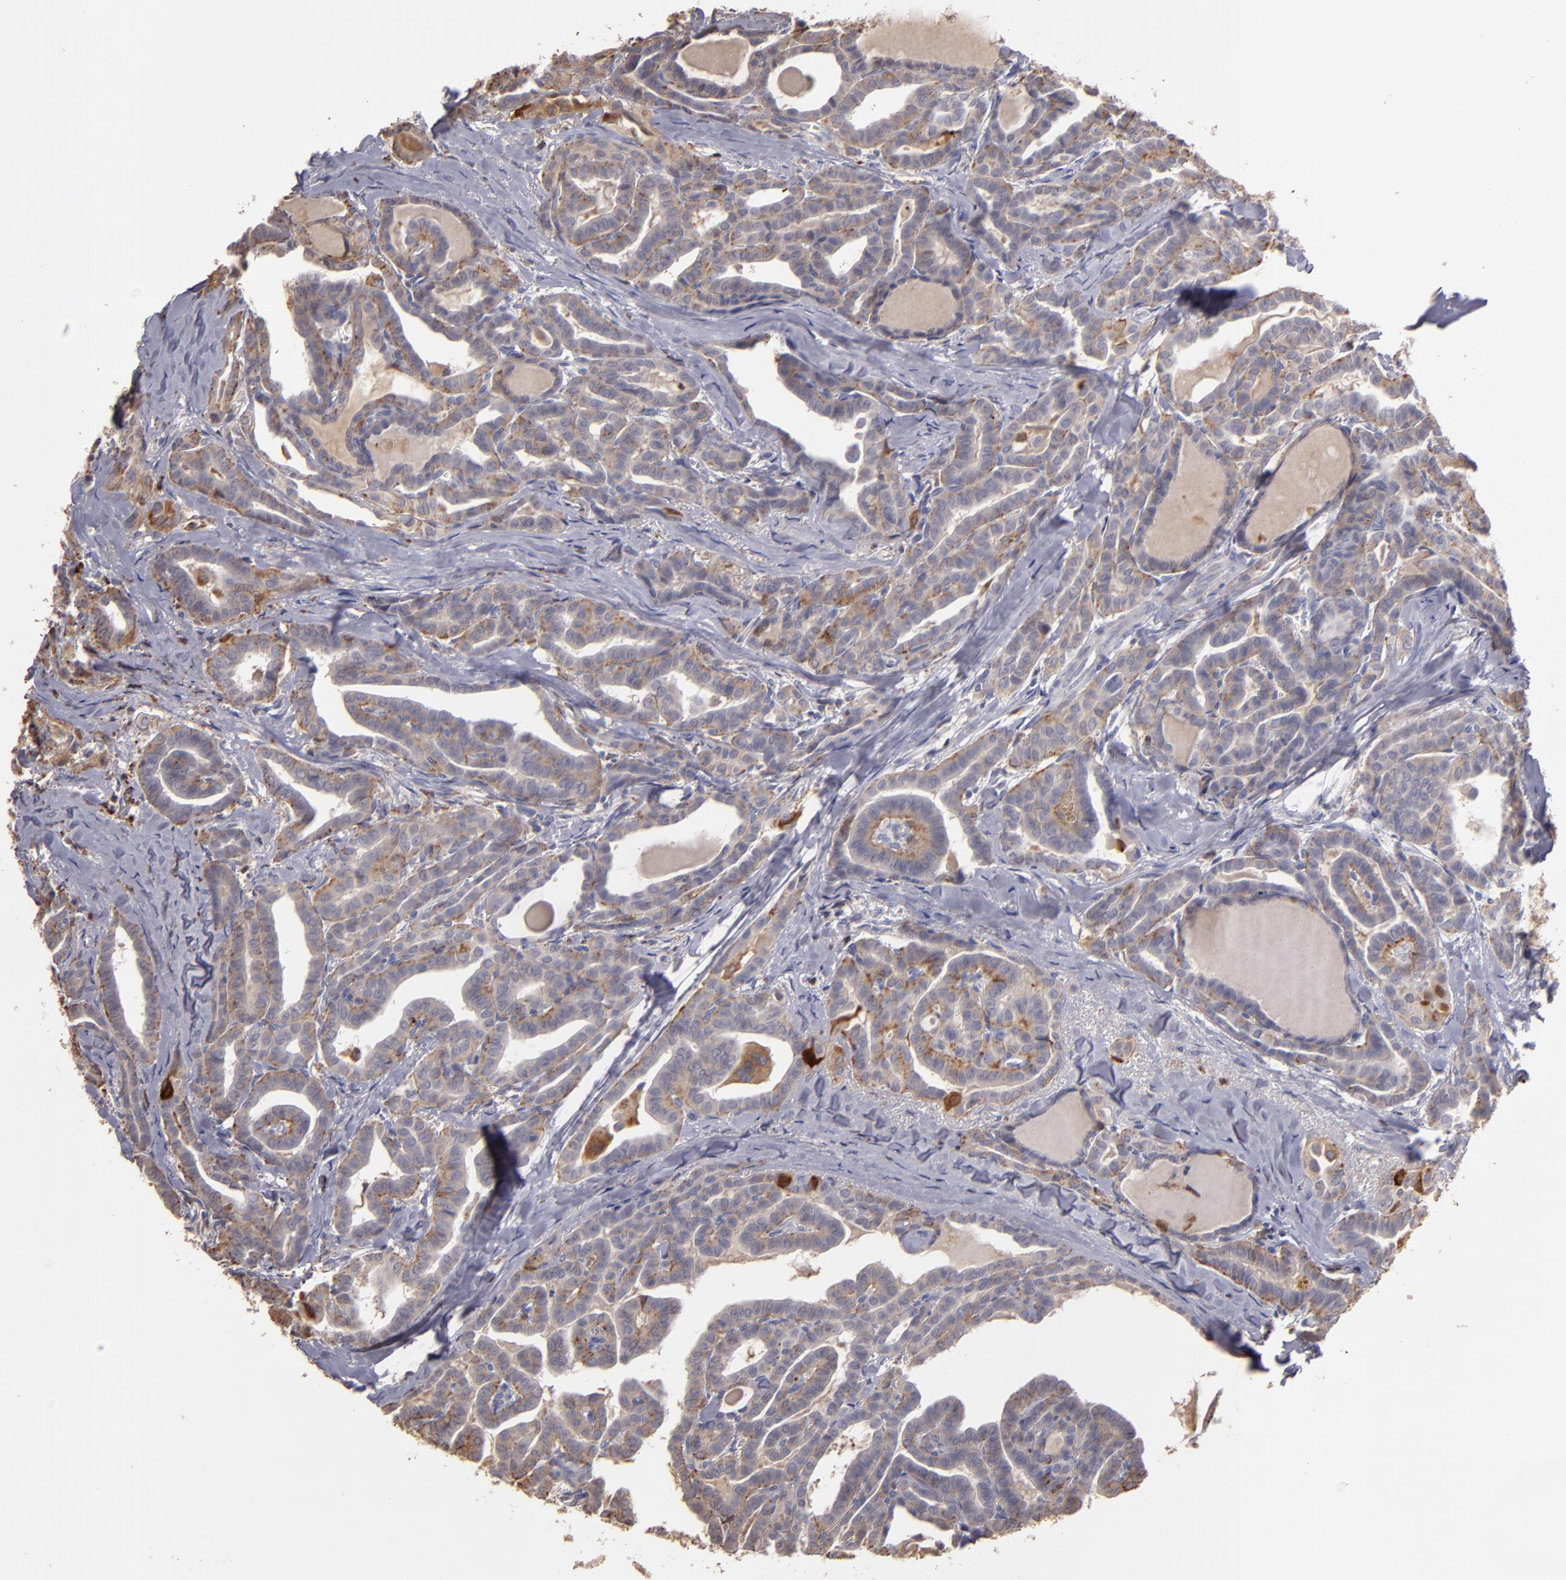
{"staining": {"intensity": "weak", "quantity": ">75%", "location": "cytoplasmic/membranous"}, "tissue": "thyroid cancer", "cell_type": "Tumor cells", "image_type": "cancer", "snomed": [{"axis": "morphology", "description": "Carcinoma, NOS"}, {"axis": "topography", "description": "Thyroid gland"}], "caption": "A brown stain labels weak cytoplasmic/membranous positivity of a protein in thyroid carcinoma tumor cells.", "gene": "TRAF1", "patient": {"sex": "female", "age": 91}}